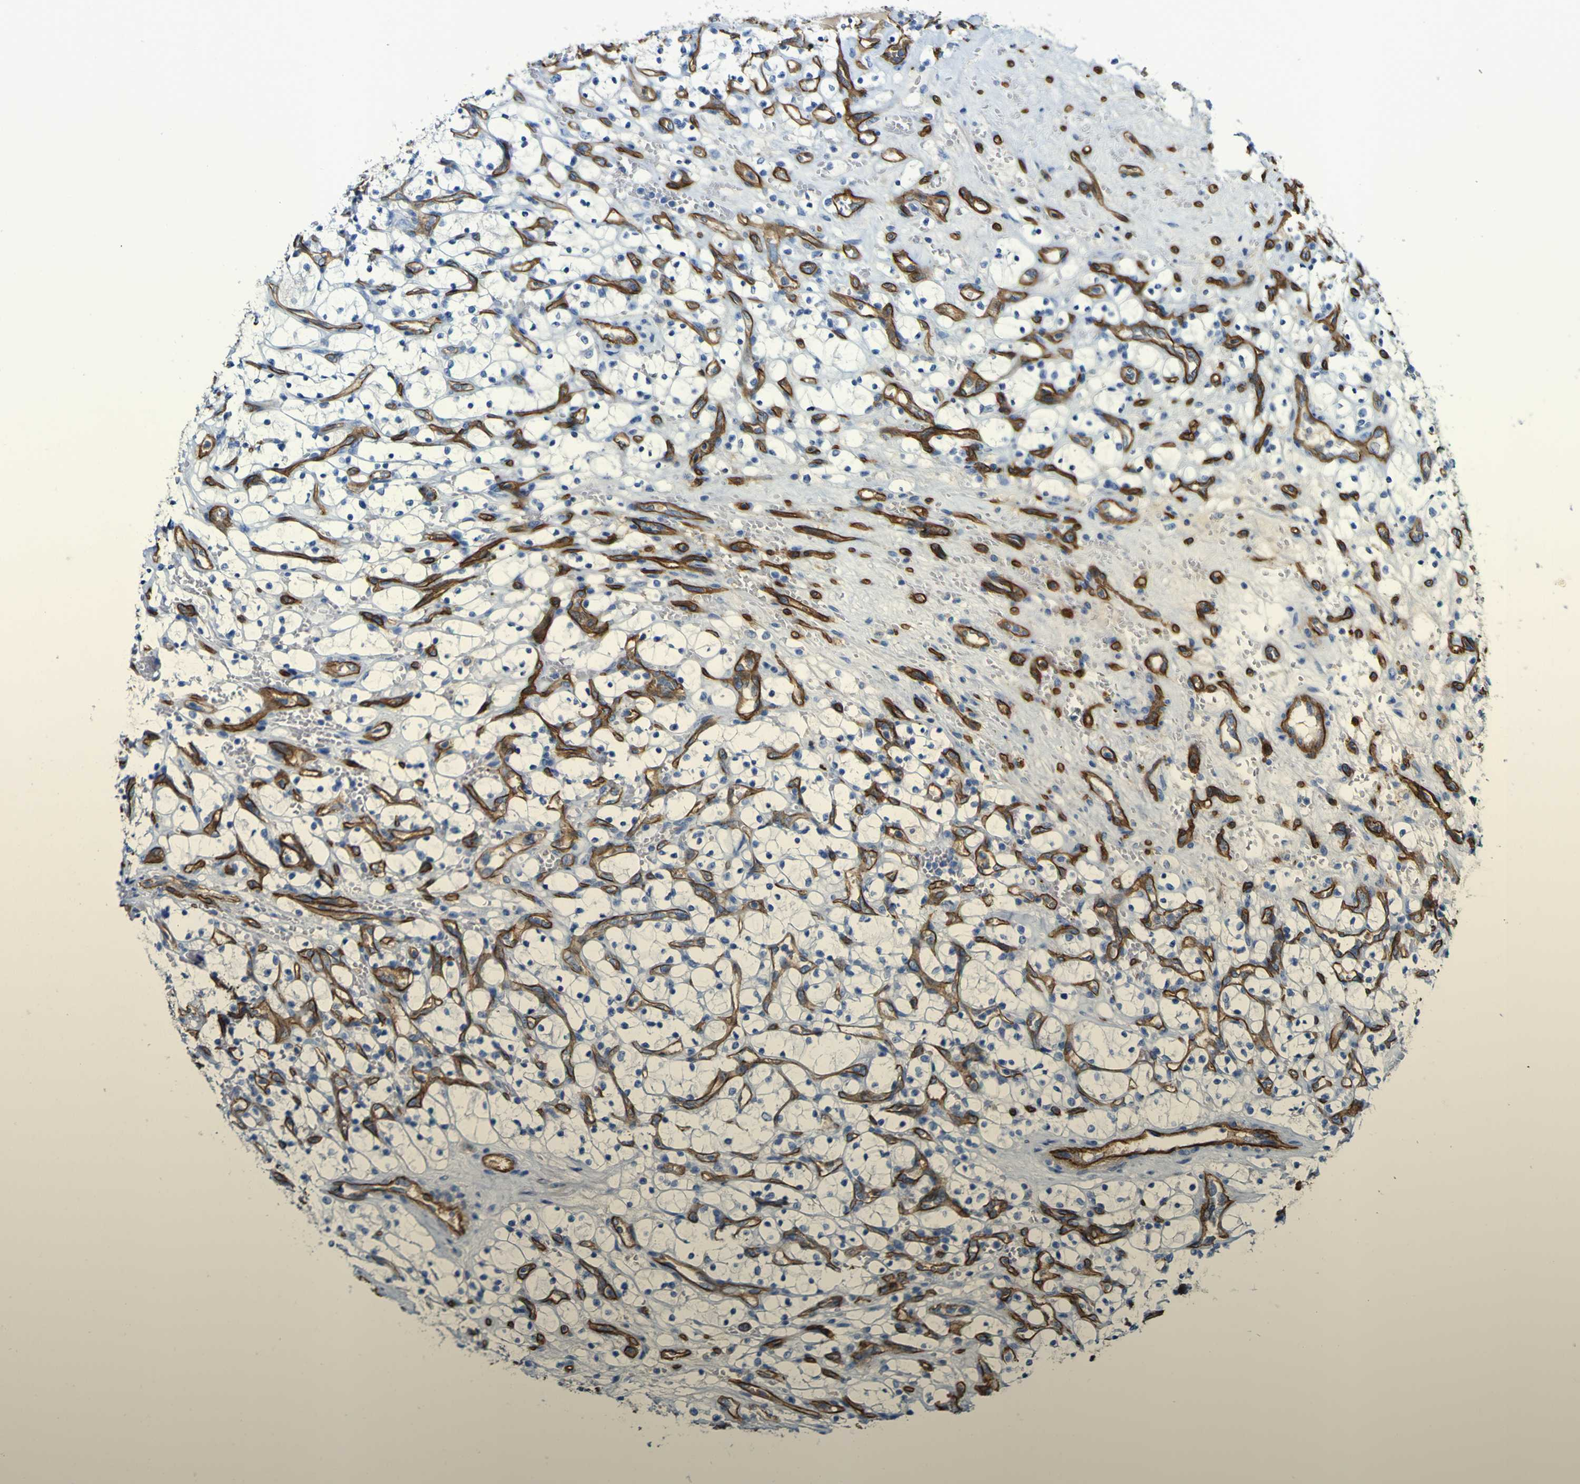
{"staining": {"intensity": "negative", "quantity": "none", "location": "none"}, "tissue": "renal cancer", "cell_type": "Tumor cells", "image_type": "cancer", "snomed": [{"axis": "morphology", "description": "Adenocarcinoma, NOS"}, {"axis": "topography", "description": "Kidney"}], "caption": "Tumor cells are negative for protein expression in human renal cancer.", "gene": "CD93", "patient": {"sex": "female", "age": 69}}